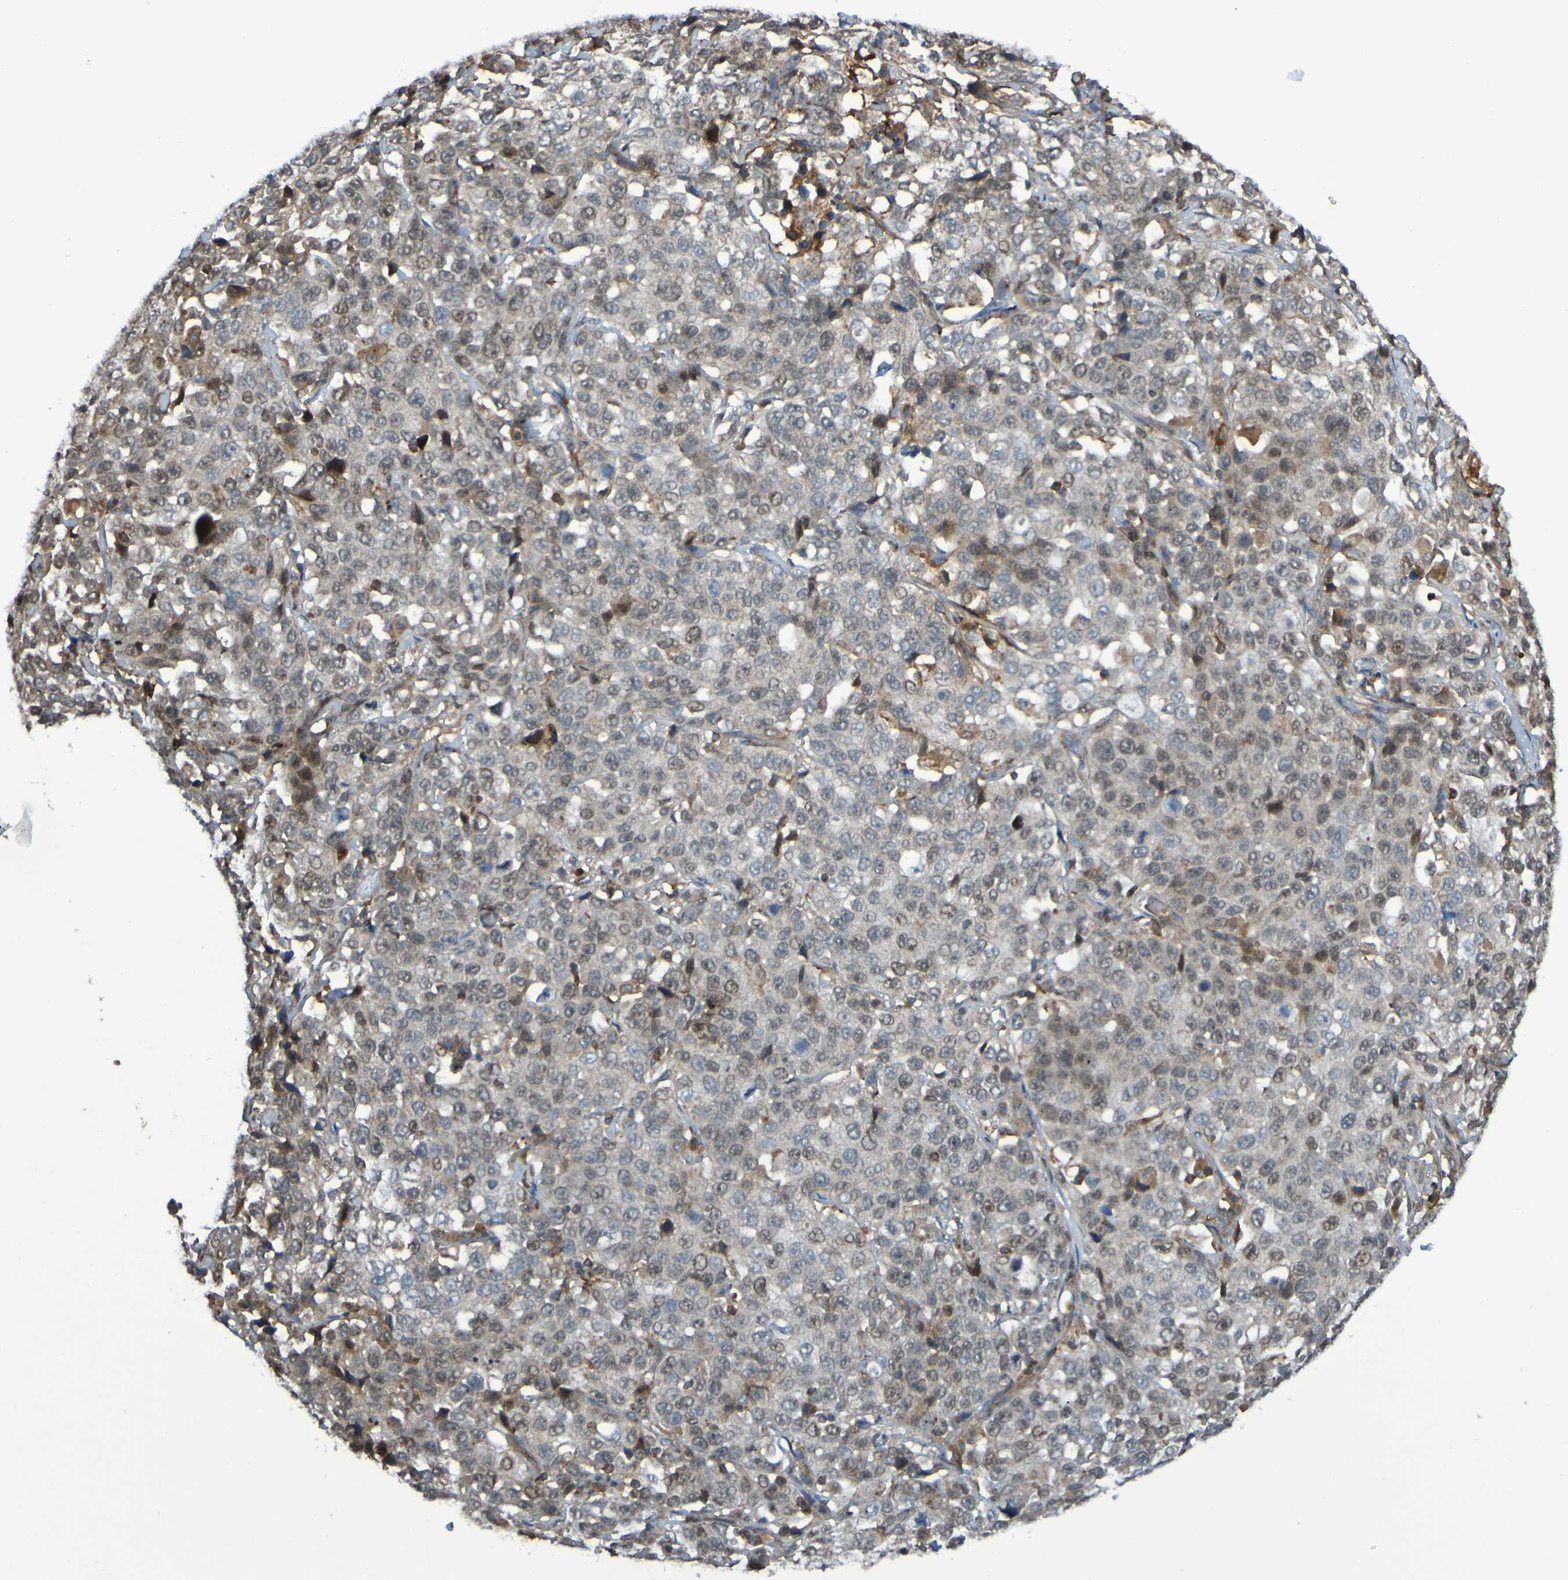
{"staining": {"intensity": "weak", "quantity": ">75%", "location": "cytoplasmic/membranous,nuclear"}, "tissue": "stomach cancer", "cell_type": "Tumor cells", "image_type": "cancer", "snomed": [{"axis": "morphology", "description": "Normal tissue, NOS"}, {"axis": "morphology", "description": "Adenocarcinoma, NOS"}, {"axis": "topography", "description": "Stomach"}], "caption": "DAB (3,3'-diaminobenzidine) immunohistochemical staining of human stomach adenocarcinoma reveals weak cytoplasmic/membranous and nuclear protein staining in about >75% of tumor cells.", "gene": "PDGFB", "patient": {"sex": "male", "age": 48}}